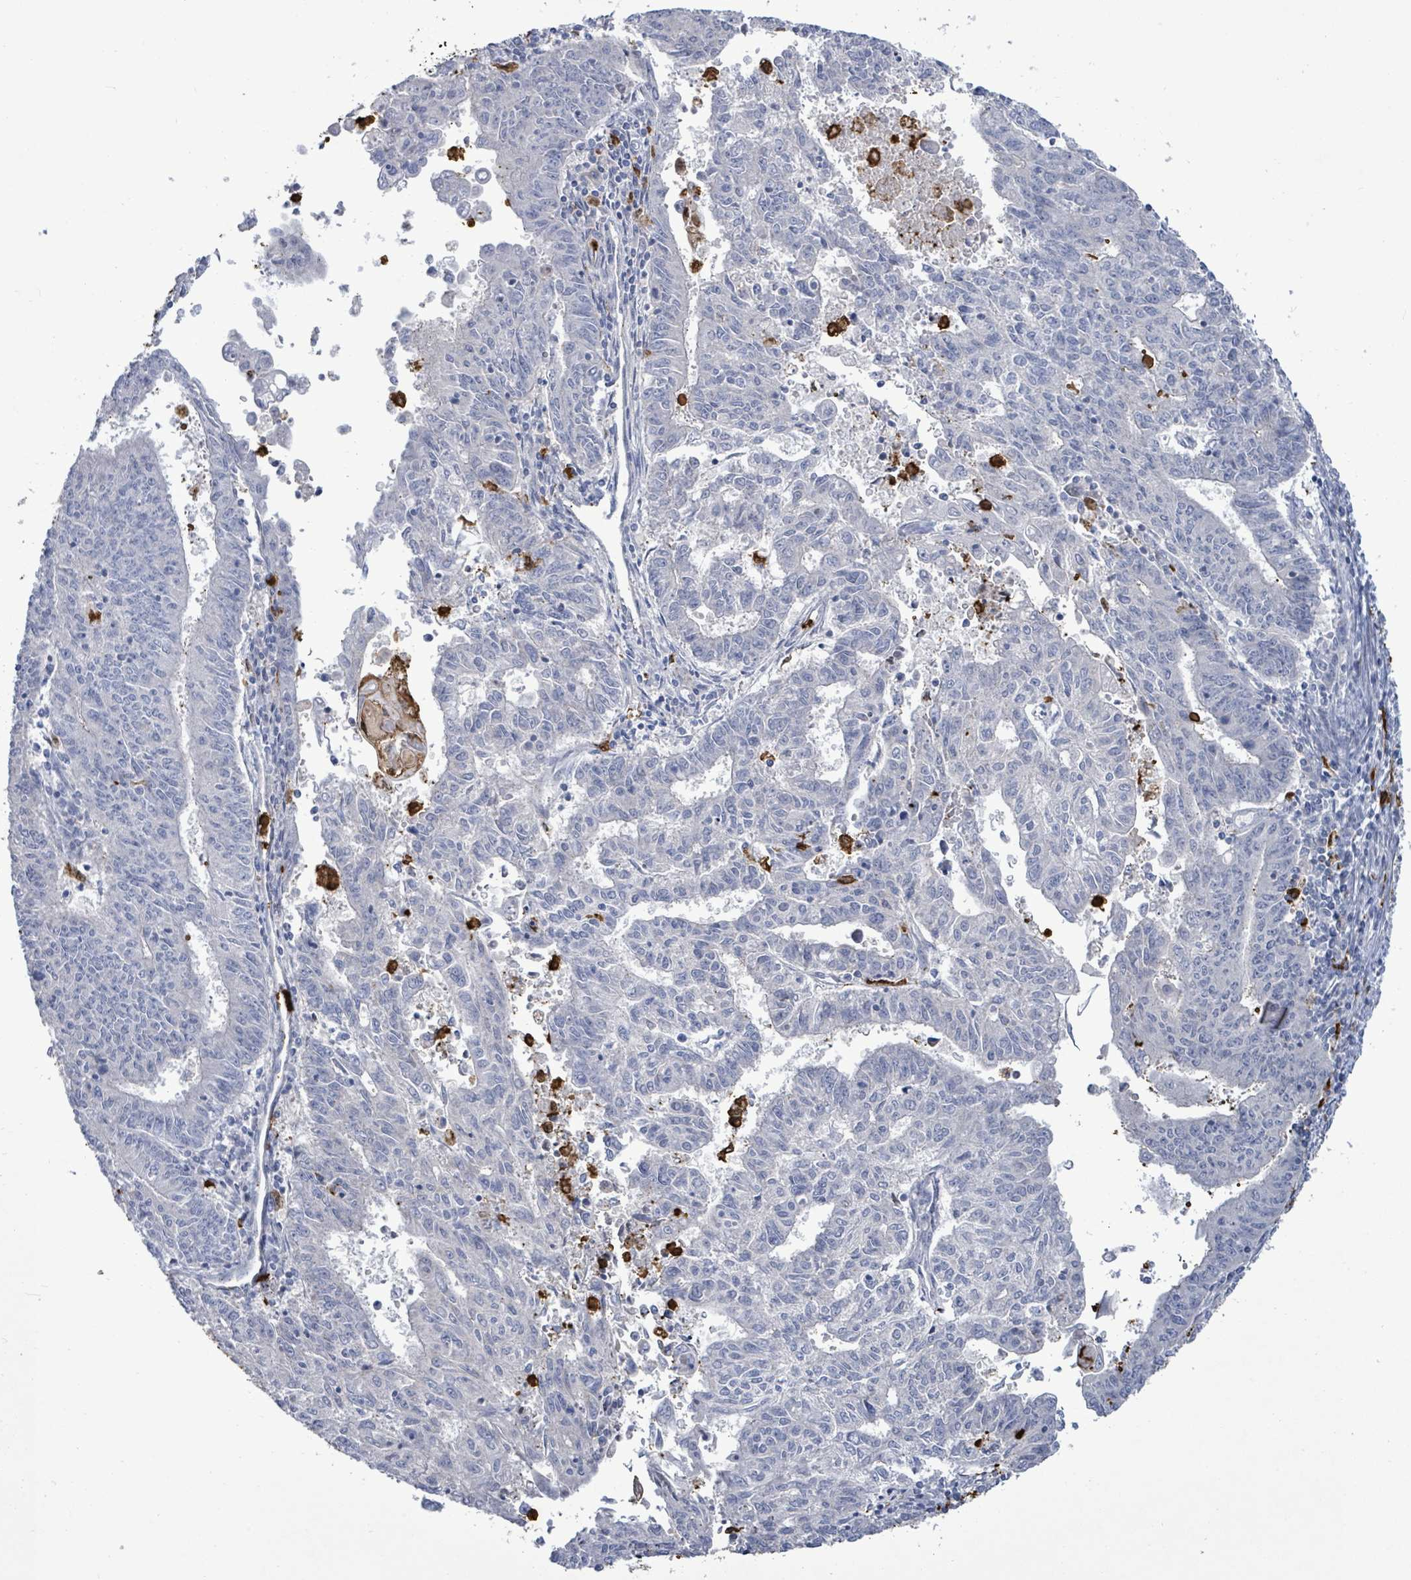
{"staining": {"intensity": "negative", "quantity": "none", "location": "none"}, "tissue": "endometrial cancer", "cell_type": "Tumor cells", "image_type": "cancer", "snomed": [{"axis": "morphology", "description": "Adenocarcinoma, NOS"}, {"axis": "topography", "description": "Endometrium"}], "caption": "A photomicrograph of endometrial adenocarcinoma stained for a protein reveals no brown staining in tumor cells. (DAB IHC visualized using brightfield microscopy, high magnification).", "gene": "FAM210A", "patient": {"sex": "female", "age": 59}}